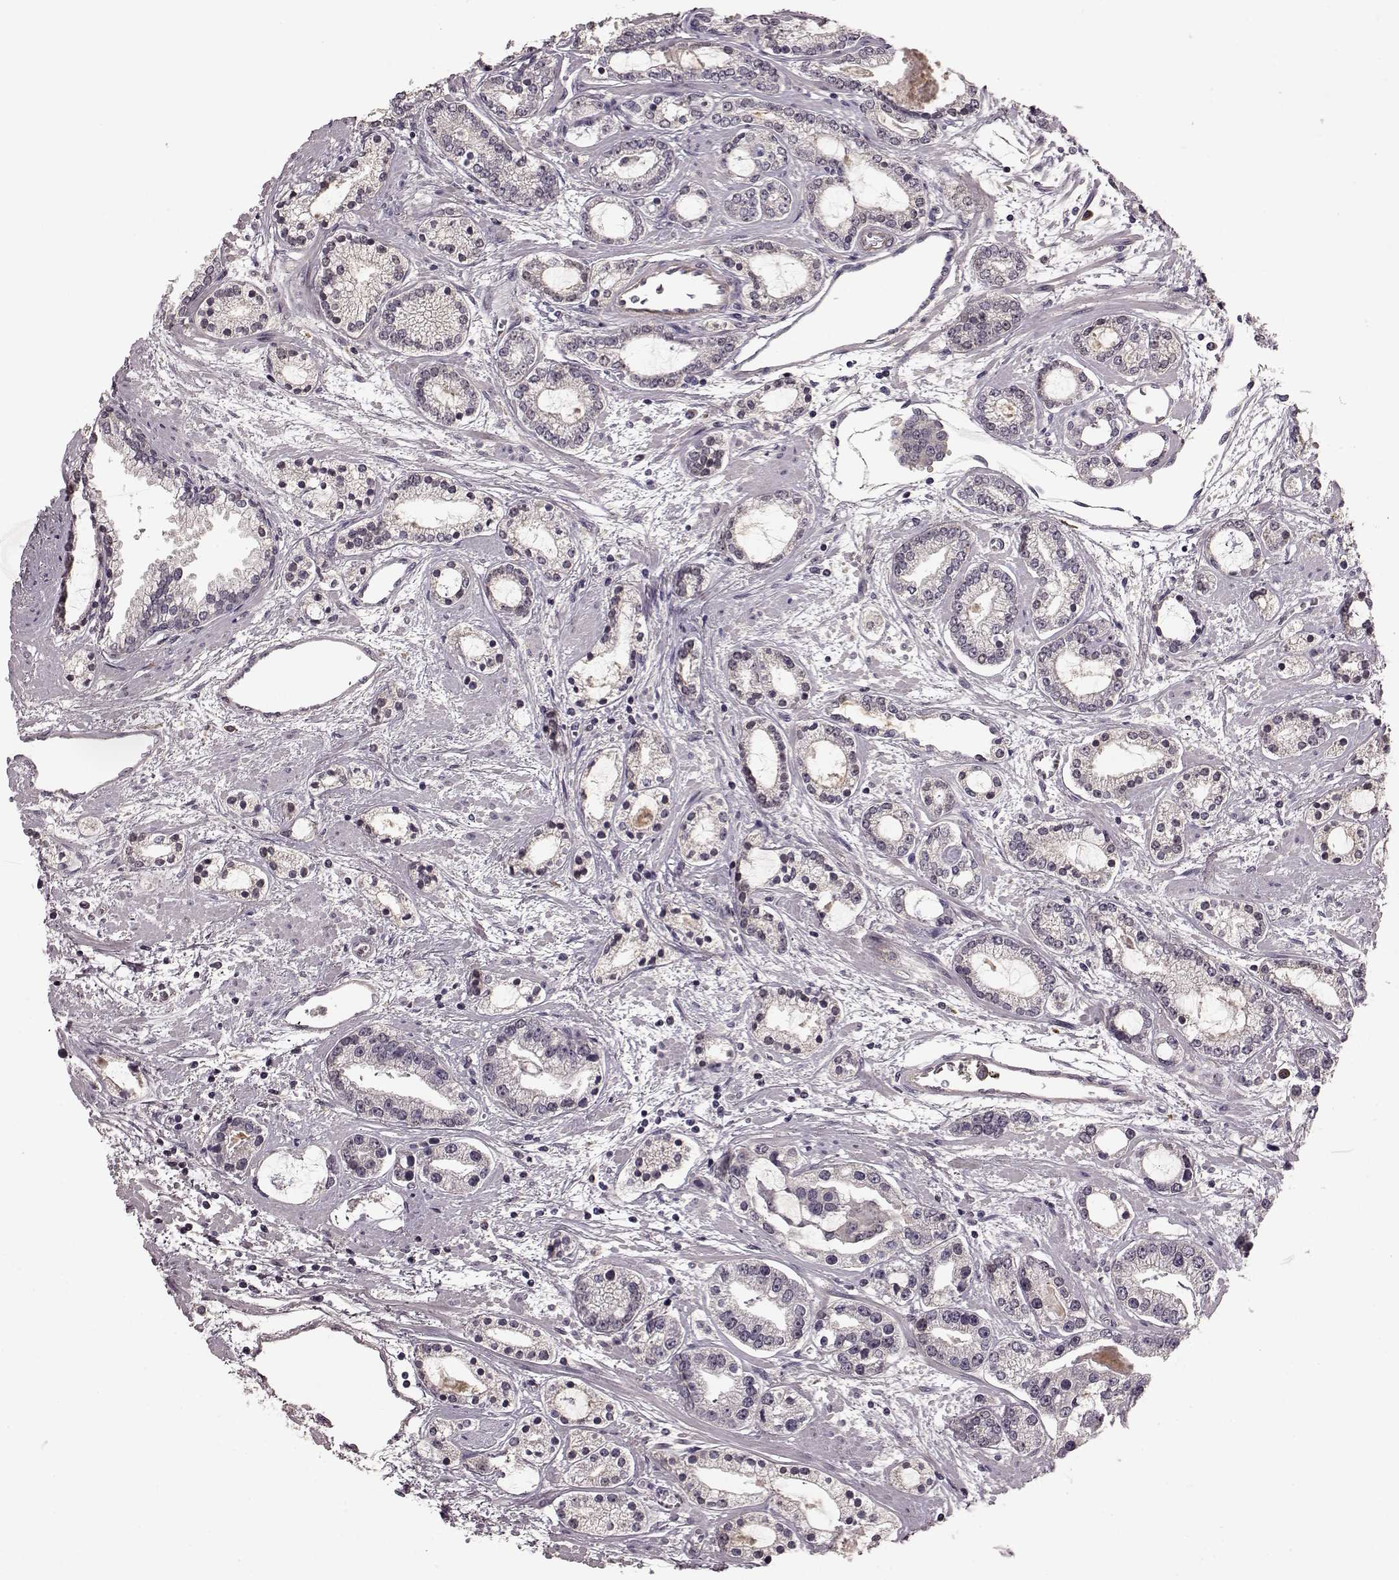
{"staining": {"intensity": "negative", "quantity": "none", "location": "none"}, "tissue": "prostate cancer", "cell_type": "Tumor cells", "image_type": "cancer", "snomed": [{"axis": "morphology", "description": "Adenocarcinoma, Medium grade"}, {"axis": "topography", "description": "Prostate"}], "caption": "Medium-grade adenocarcinoma (prostate) stained for a protein using immunohistochemistry (IHC) displays no positivity tumor cells.", "gene": "NRL", "patient": {"sex": "male", "age": 57}}